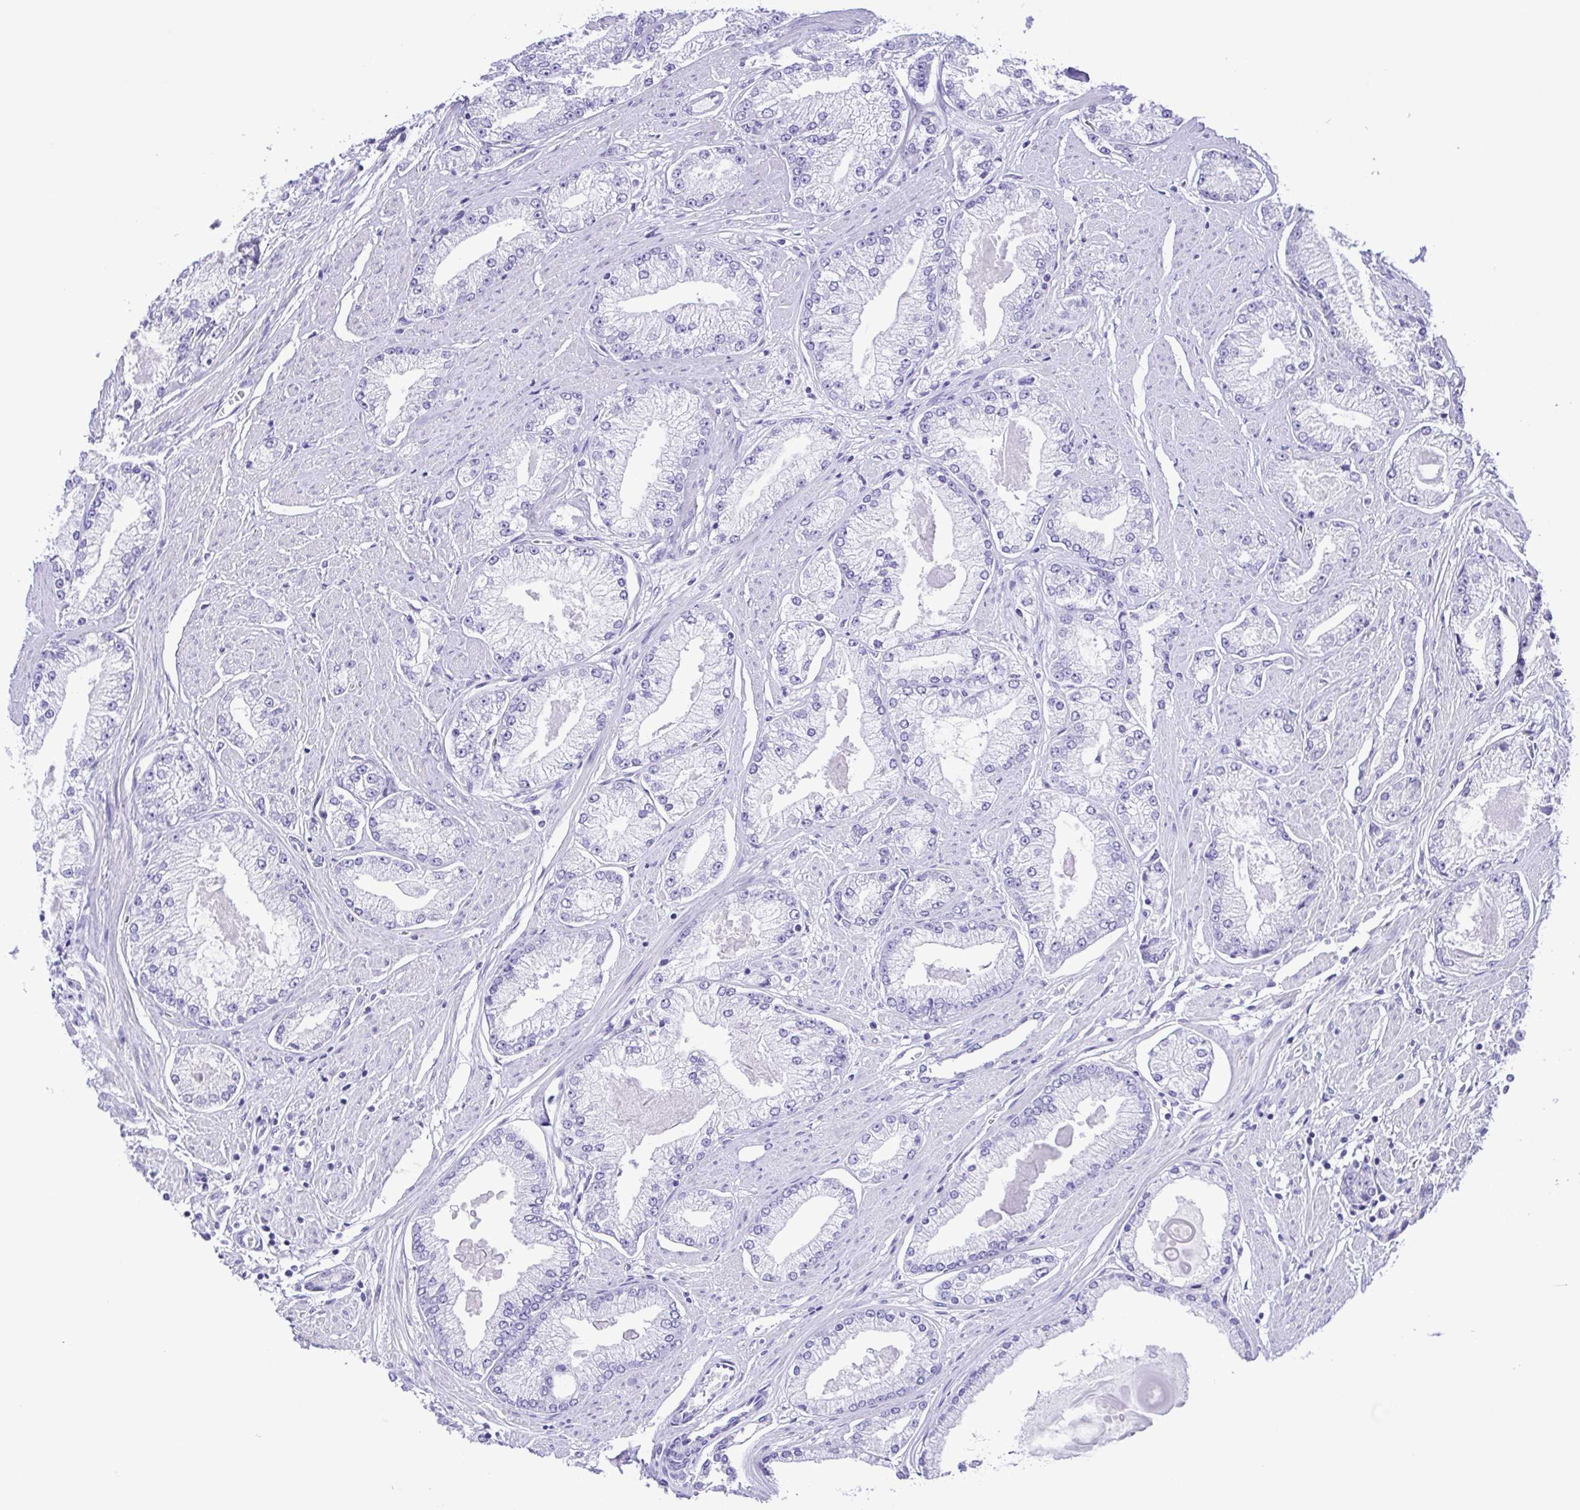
{"staining": {"intensity": "negative", "quantity": "none", "location": "none"}, "tissue": "prostate cancer", "cell_type": "Tumor cells", "image_type": "cancer", "snomed": [{"axis": "morphology", "description": "Adenocarcinoma, High grade"}, {"axis": "topography", "description": "Prostate"}], "caption": "This is a image of immunohistochemistry (IHC) staining of prostate high-grade adenocarcinoma, which shows no positivity in tumor cells.", "gene": "PAK3", "patient": {"sex": "male", "age": 68}}